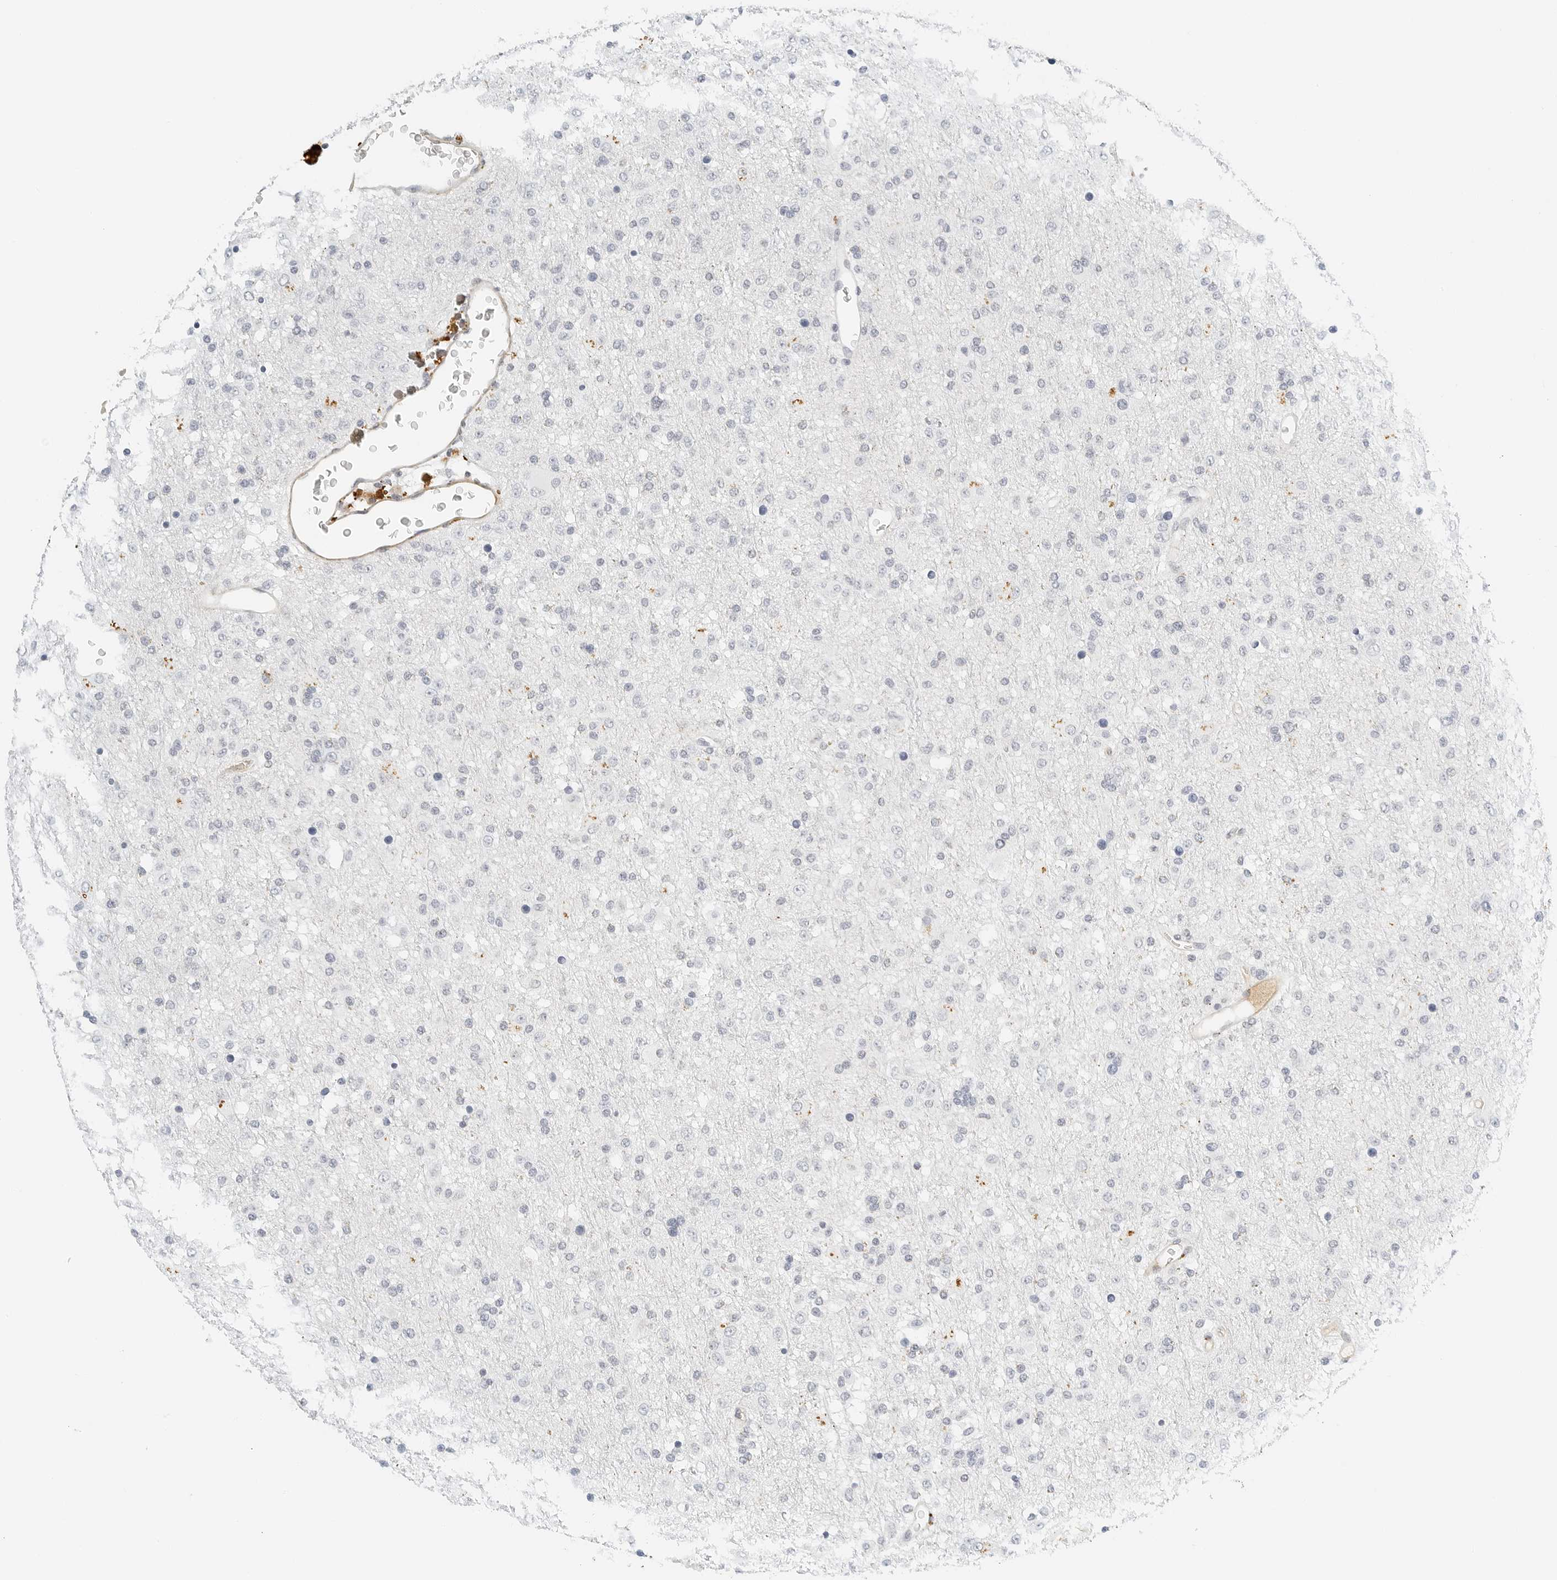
{"staining": {"intensity": "negative", "quantity": "none", "location": "none"}, "tissue": "glioma", "cell_type": "Tumor cells", "image_type": "cancer", "snomed": [{"axis": "morphology", "description": "Glioma, malignant, Low grade"}, {"axis": "topography", "description": "Brain"}], "caption": "Immunohistochemistry (IHC) histopathology image of neoplastic tissue: human low-grade glioma (malignant) stained with DAB reveals no significant protein expression in tumor cells. Brightfield microscopy of immunohistochemistry (IHC) stained with DAB (brown) and hematoxylin (blue), captured at high magnification.", "gene": "PKDCC", "patient": {"sex": "male", "age": 65}}